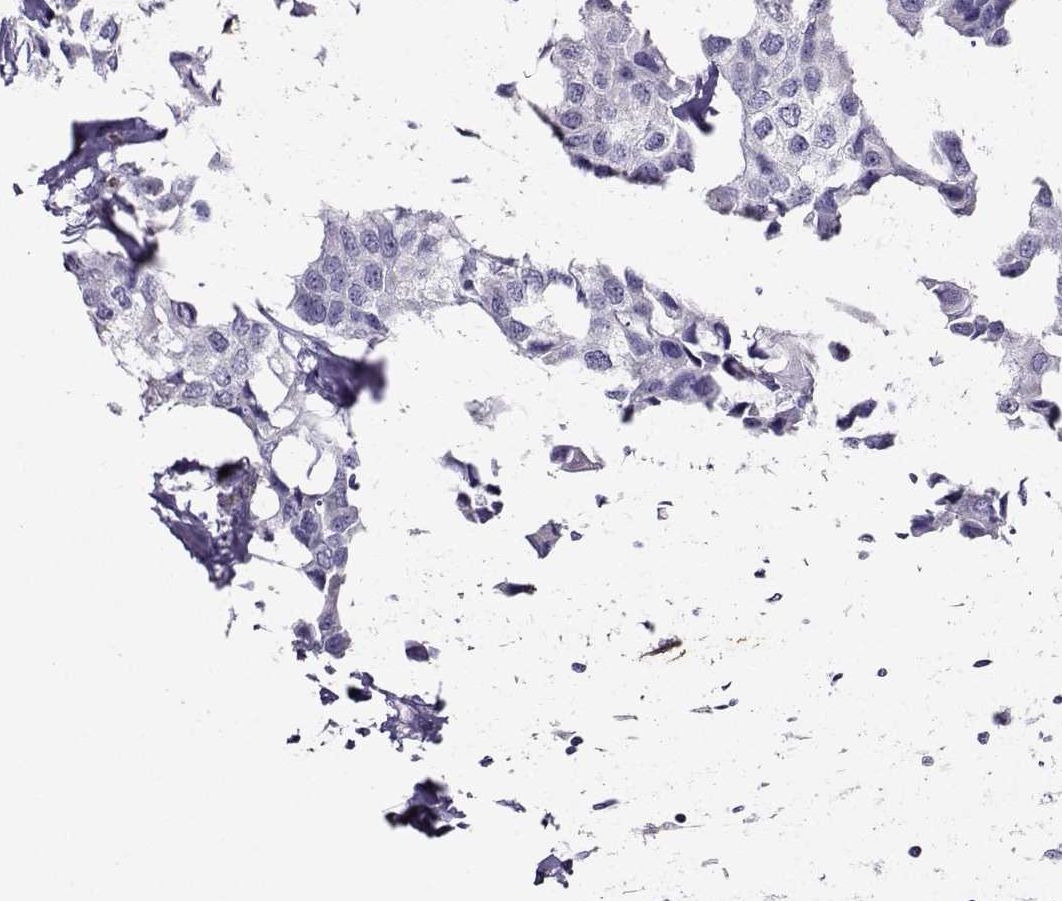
{"staining": {"intensity": "negative", "quantity": "none", "location": "none"}, "tissue": "breast cancer", "cell_type": "Tumor cells", "image_type": "cancer", "snomed": [{"axis": "morphology", "description": "Duct carcinoma"}, {"axis": "topography", "description": "Breast"}], "caption": "Infiltrating ductal carcinoma (breast) was stained to show a protein in brown. There is no significant staining in tumor cells.", "gene": "CLUL1", "patient": {"sex": "female", "age": 80}}